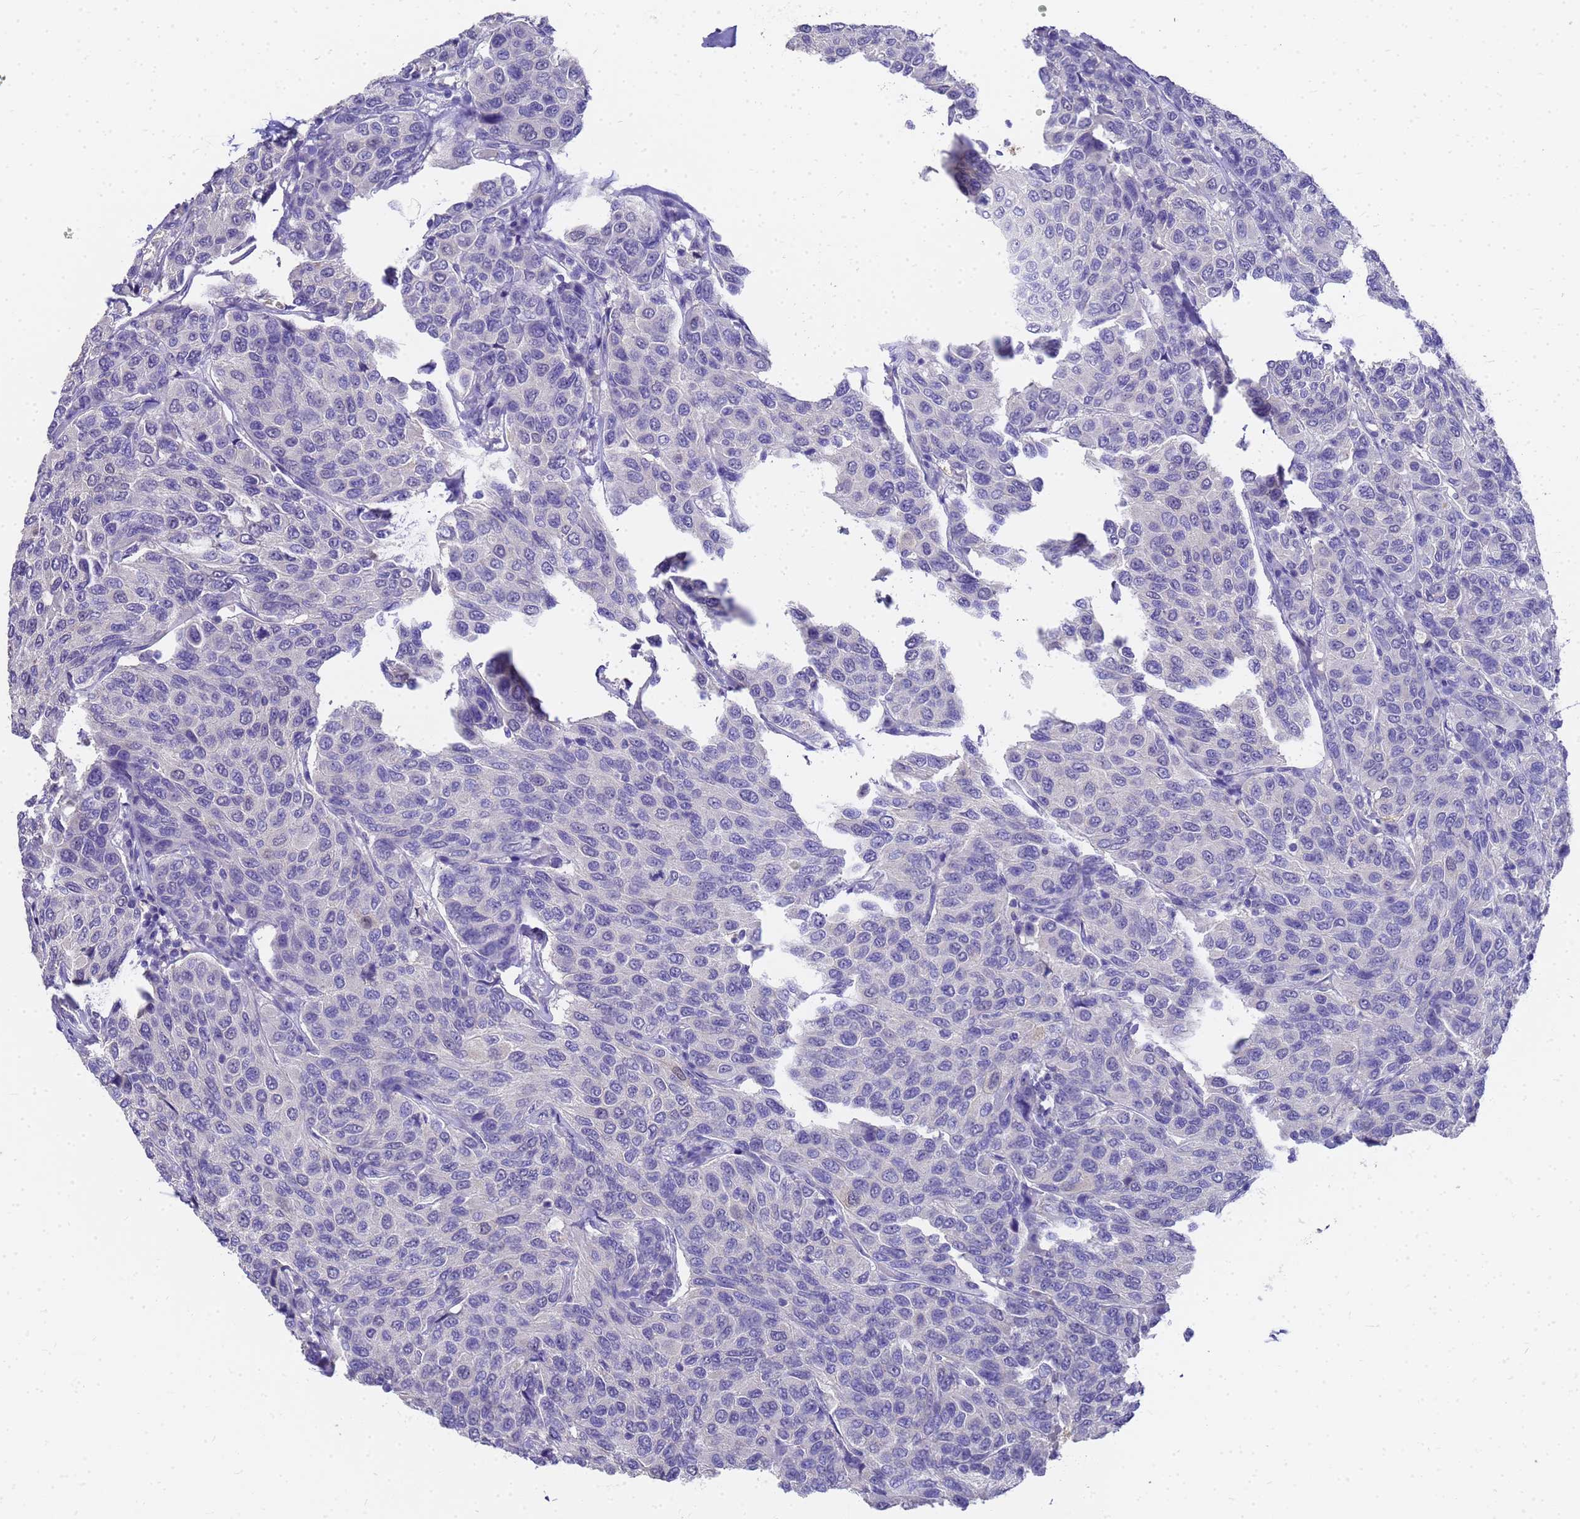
{"staining": {"intensity": "negative", "quantity": "none", "location": "none"}, "tissue": "breast cancer", "cell_type": "Tumor cells", "image_type": "cancer", "snomed": [{"axis": "morphology", "description": "Duct carcinoma"}, {"axis": "topography", "description": "Breast"}], "caption": "IHC histopathology image of breast cancer (invasive ductal carcinoma) stained for a protein (brown), which exhibits no expression in tumor cells.", "gene": "MS4A13", "patient": {"sex": "female", "age": 55}}